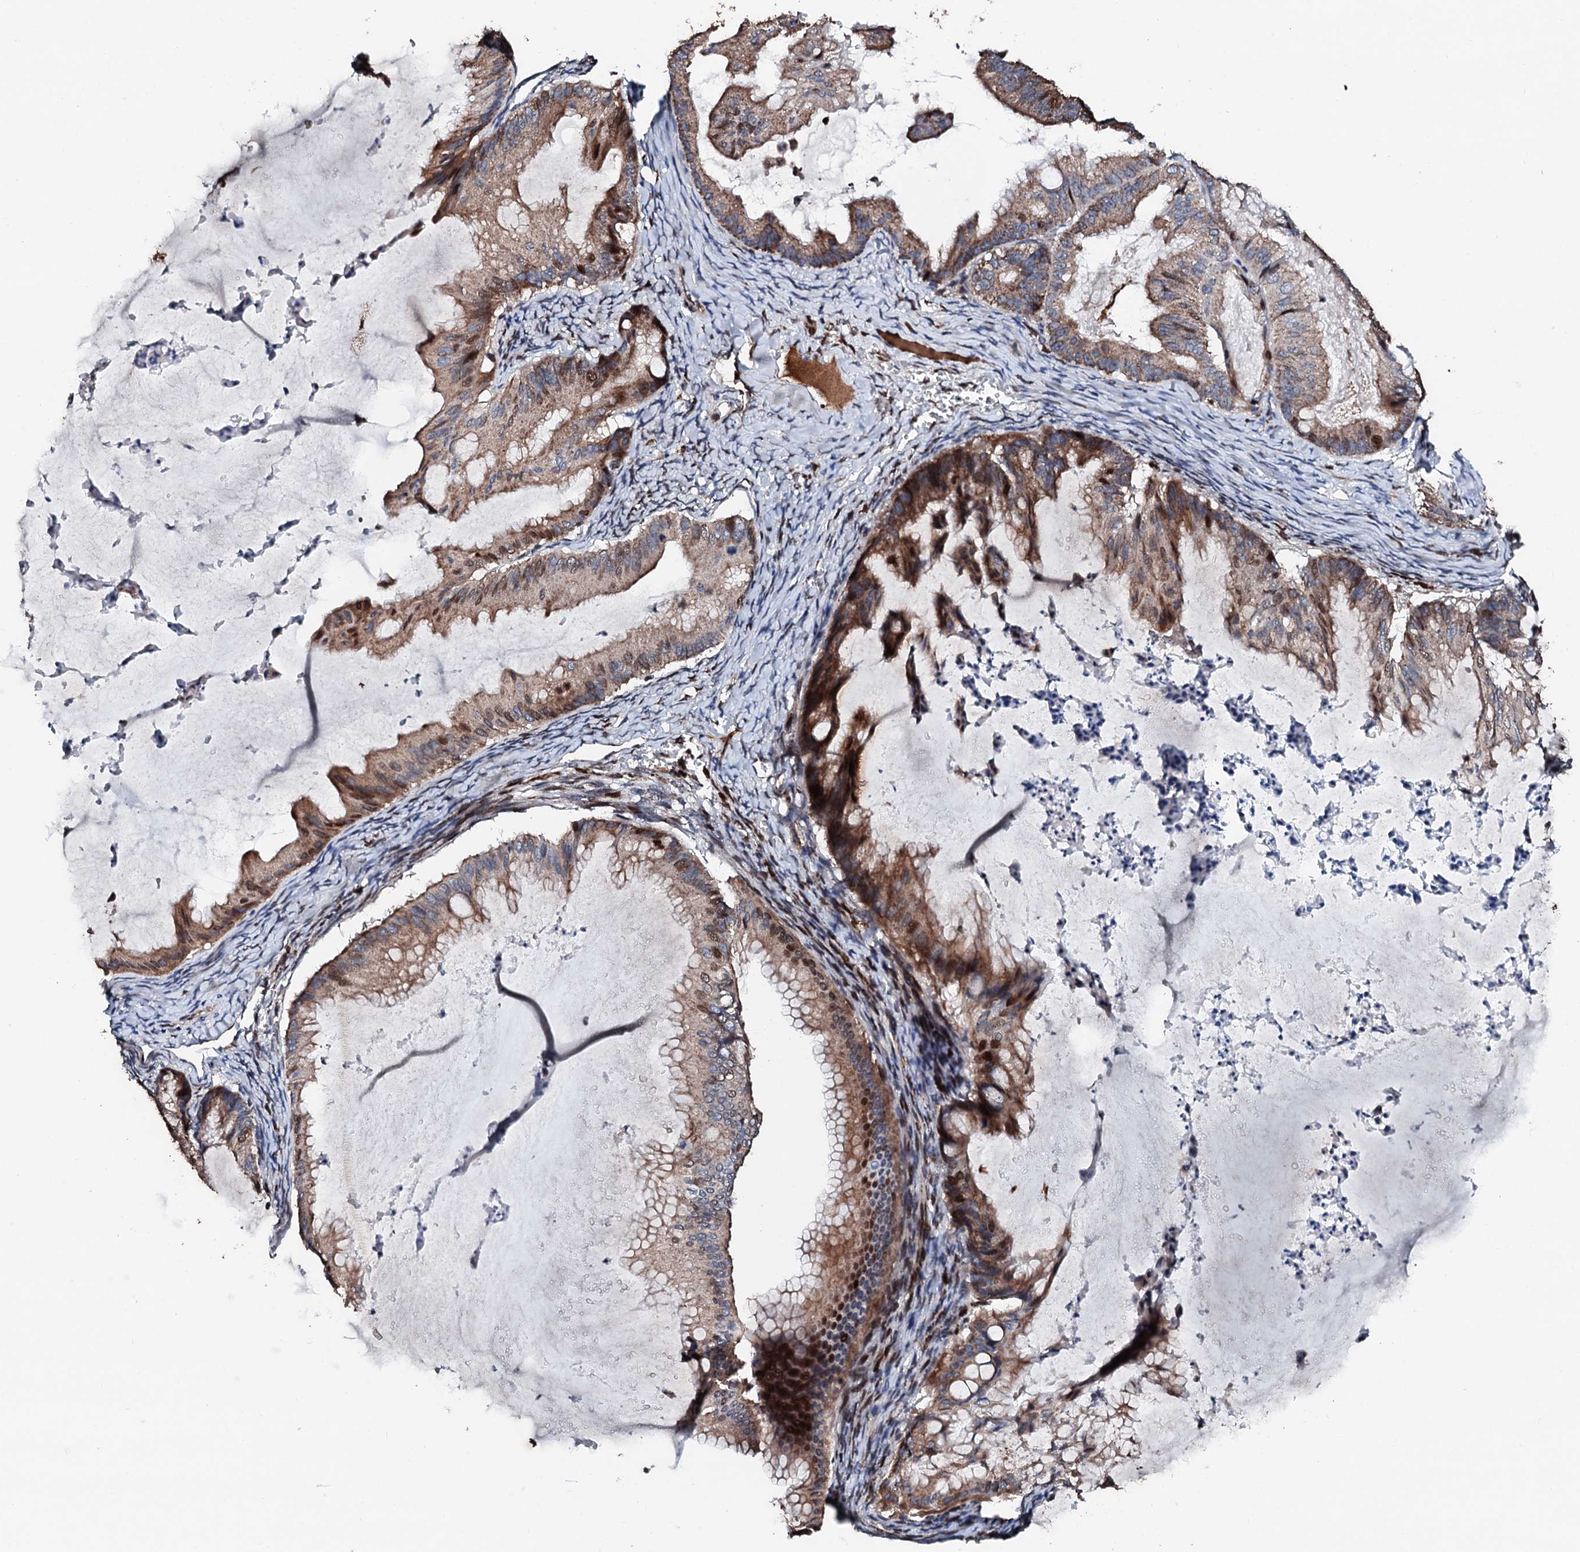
{"staining": {"intensity": "moderate", "quantity": ">75%", "location": "cytoplasmic/membranous,nuclear"}, "tissue": "ovarian cancer", "cell_type": "Tumor cells", "image_type": "cancer", "snomed": [{"axis": "morphology", "description": "Cystadenocarcinoma, mucinous, NOS"}, {"axis": "topography", "description": "Ovary"}], "caption": "Tumor cells show medium levels of moderate cytoplasmic/membranous and nuclear expression in approximately >75% of cells in human ovarian cancer (mucinous cystadenocarcinoma).", "gene": "KIF18A", "patient": {"sex": "female", "age": 71}}